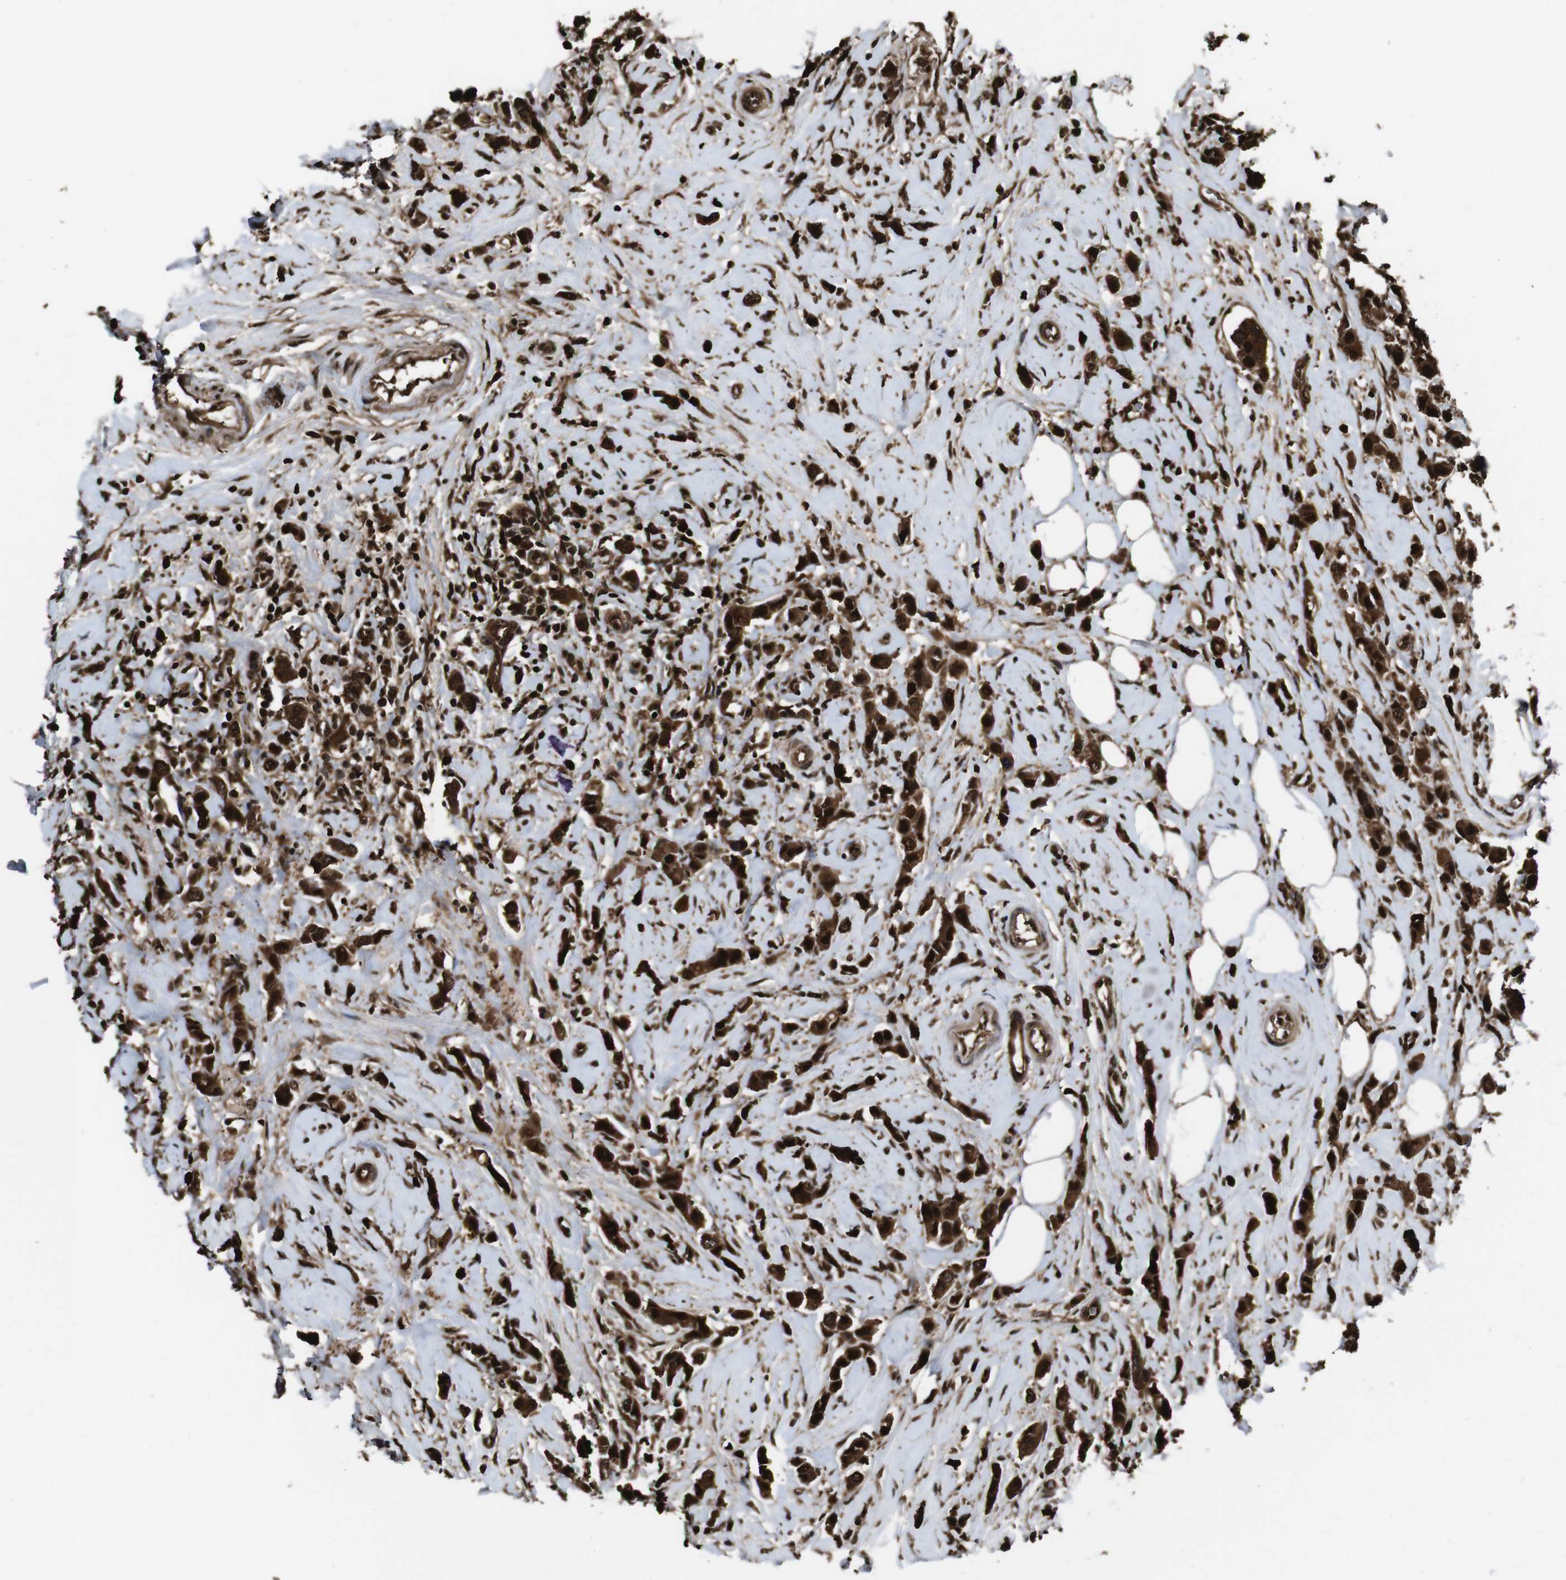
{"staining": {"intensity": "strong", "quantity": ">75%", "location": "cytoplasmic/membranous,nuclear"}, "tissue": "breast cancer", "cell_type": "Tumor cells", "image_type": "cancer", "snomed": [{"axis": "morphology", "description": "Normal tissue, NOS"}, {"axis": "morphology", "description": "Duct carcinoma"}, {"axis": "topography", "description": "Breast"}], "caption": "The histopathology image shows a brown stain indicating the presence of a protein in the cytoplasmic/membranous and nuclear of tumor cells in breast invasive ductal carcinoma. (IHC, brightfield microscopy, high magnification).", "gene": "VCP", "patient": {"sex": "female", "age": 50}}